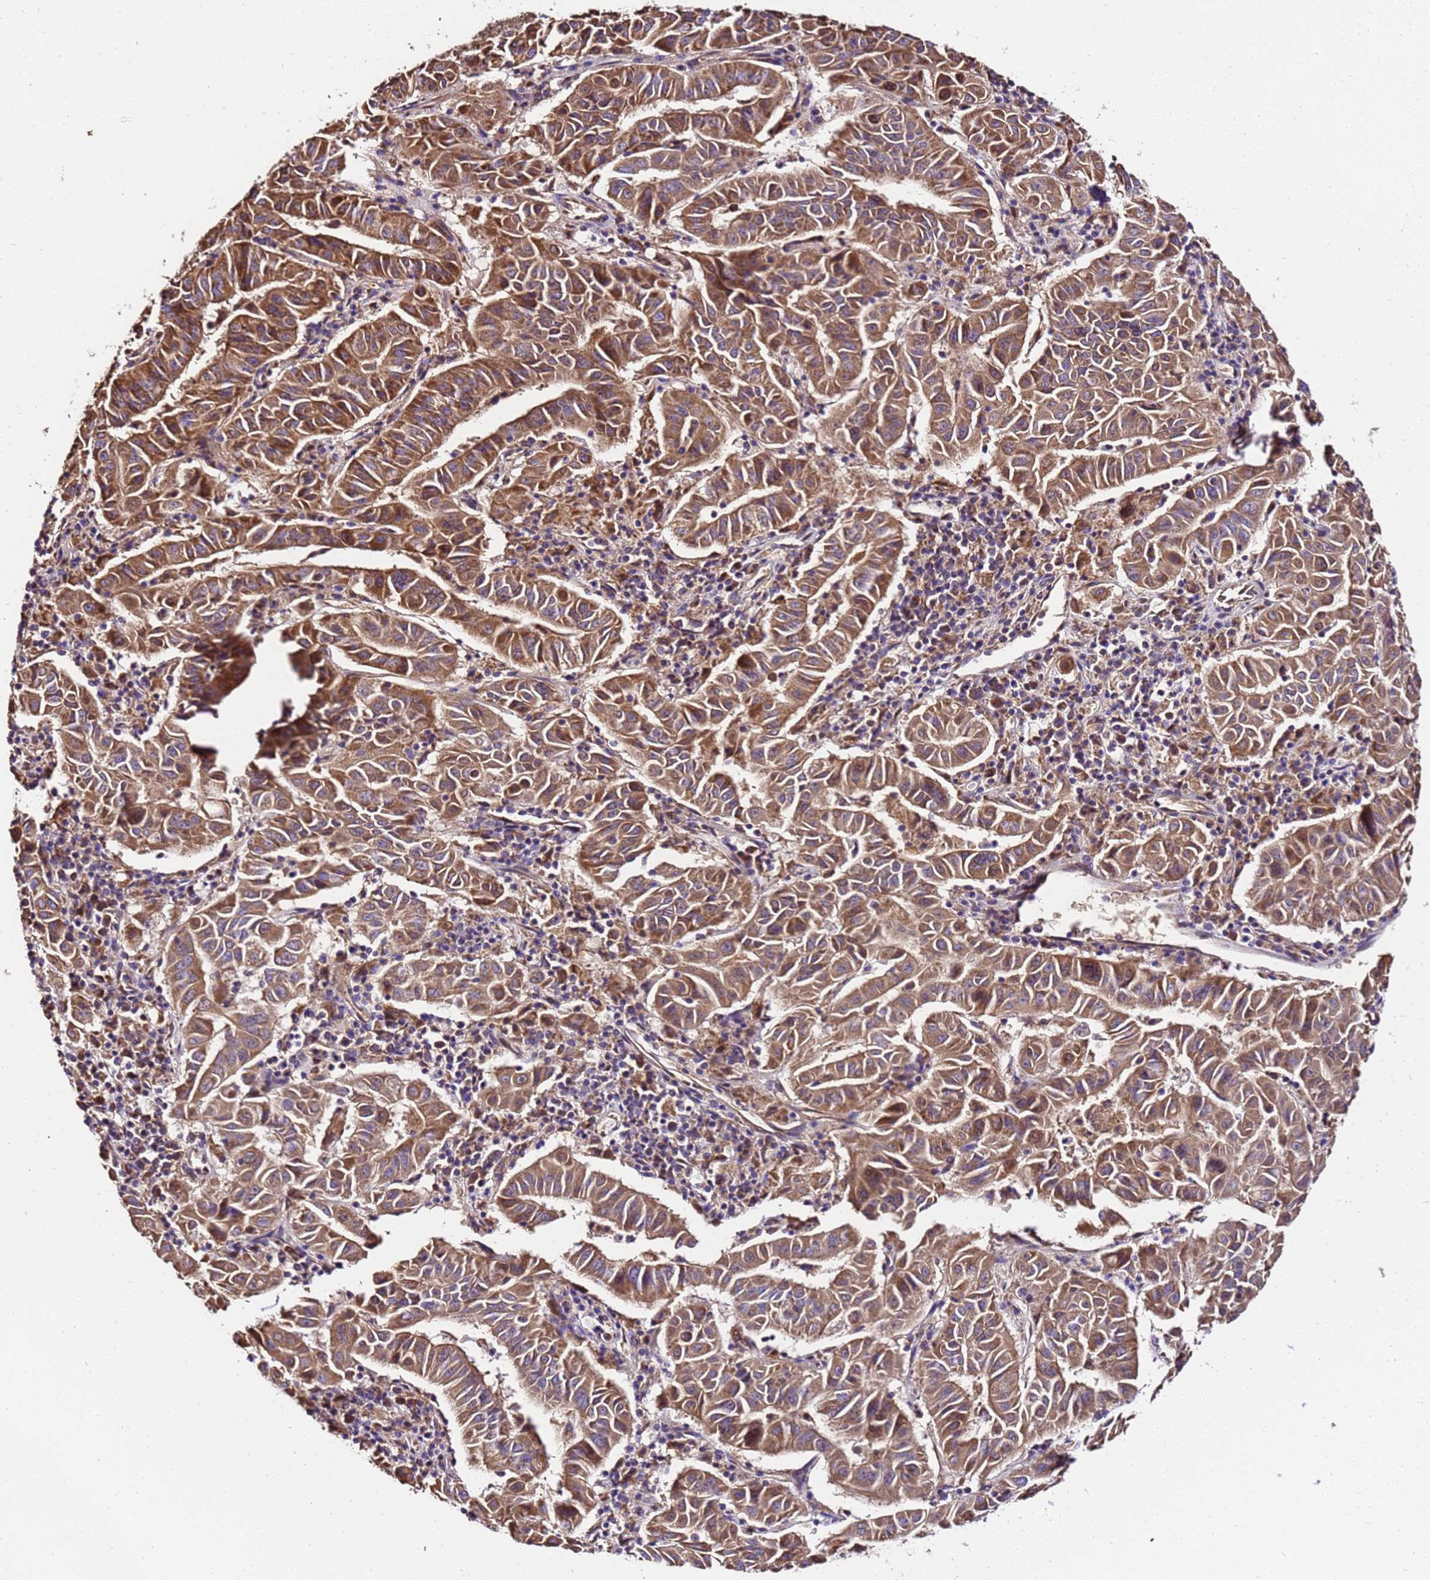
{"staining": {"intensity": "strong", "quantity": ">75%", "location": "cytoplasmic/membranous"}, "tissue": "pancreatic cancer", "cell_type": "Tumor cells", "image_type": "cancer", "snomed": [{"axis": "morphology", "description": "Adenocarcinoma, NOS"}, {"axis": "topography", "description": "Pancreas"}], "caption": "This is a micrograph of IHC staining of pancreatic cancer, which shows strong staining in the cytoplasmic/membranous of tumor cells.", "gene": "LRRIQ1", "patient": {"sex": "male", "age": 63}}